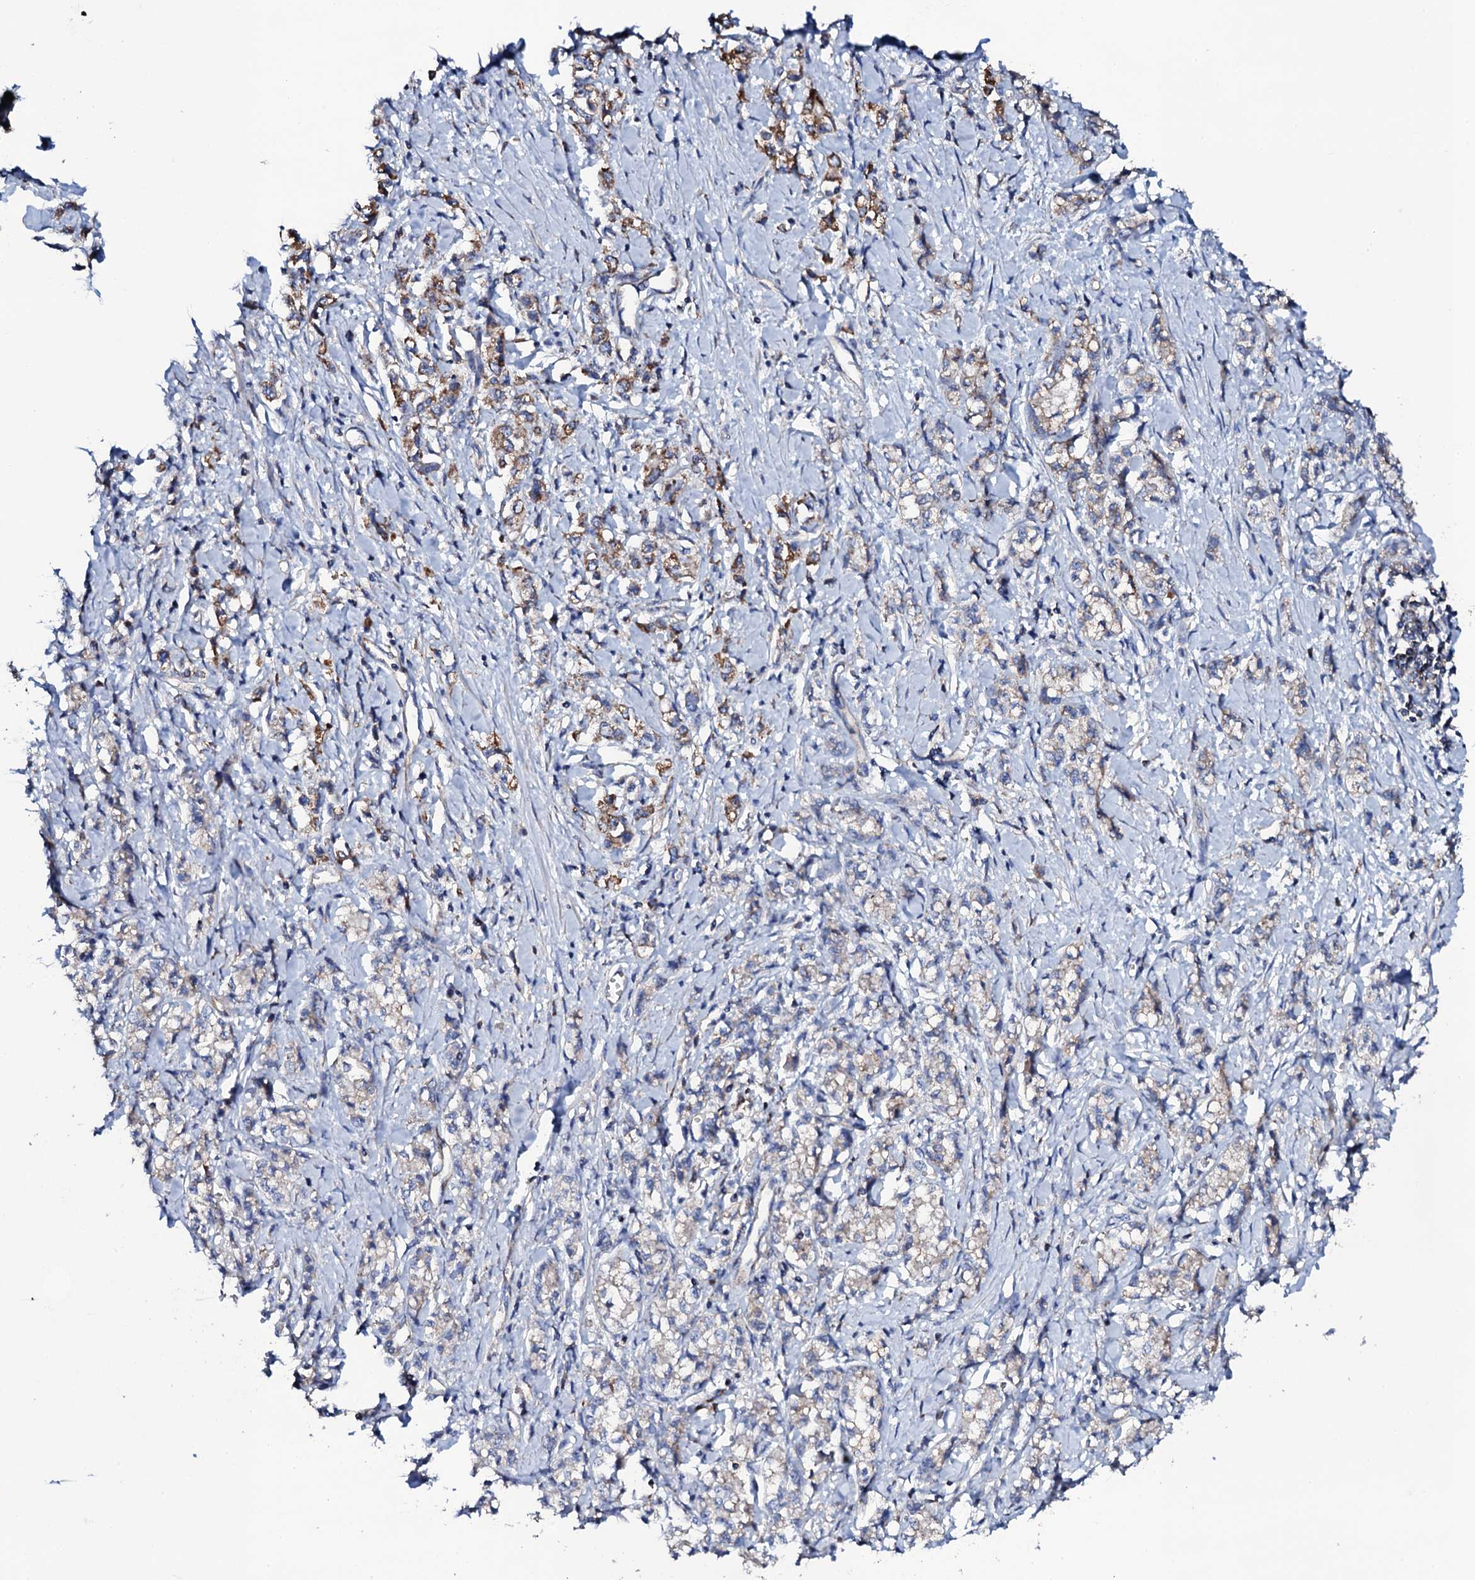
{"staining": {"intensity": "moderate", "quantity": "25%-75%", "location": "cytoplasmic/membranous"}, "tissue": "stomach cancer", "cell_type": "Tumor cells", "image_type": "cancer", "snomed": [{"axis": "morphology", "description": "Adenocarcinoma, NOS"}, {"axis": "topography", "description": "Stomach"}], "caption": "Human stomach cancer stained for a protein (brown) demonstrates moderate cytoplasmic/membranous positive positivity in approximately 25%-75% of tumor cells.", "gene": "TCAF2", "patient": {"sex": "female", "age": 76}}